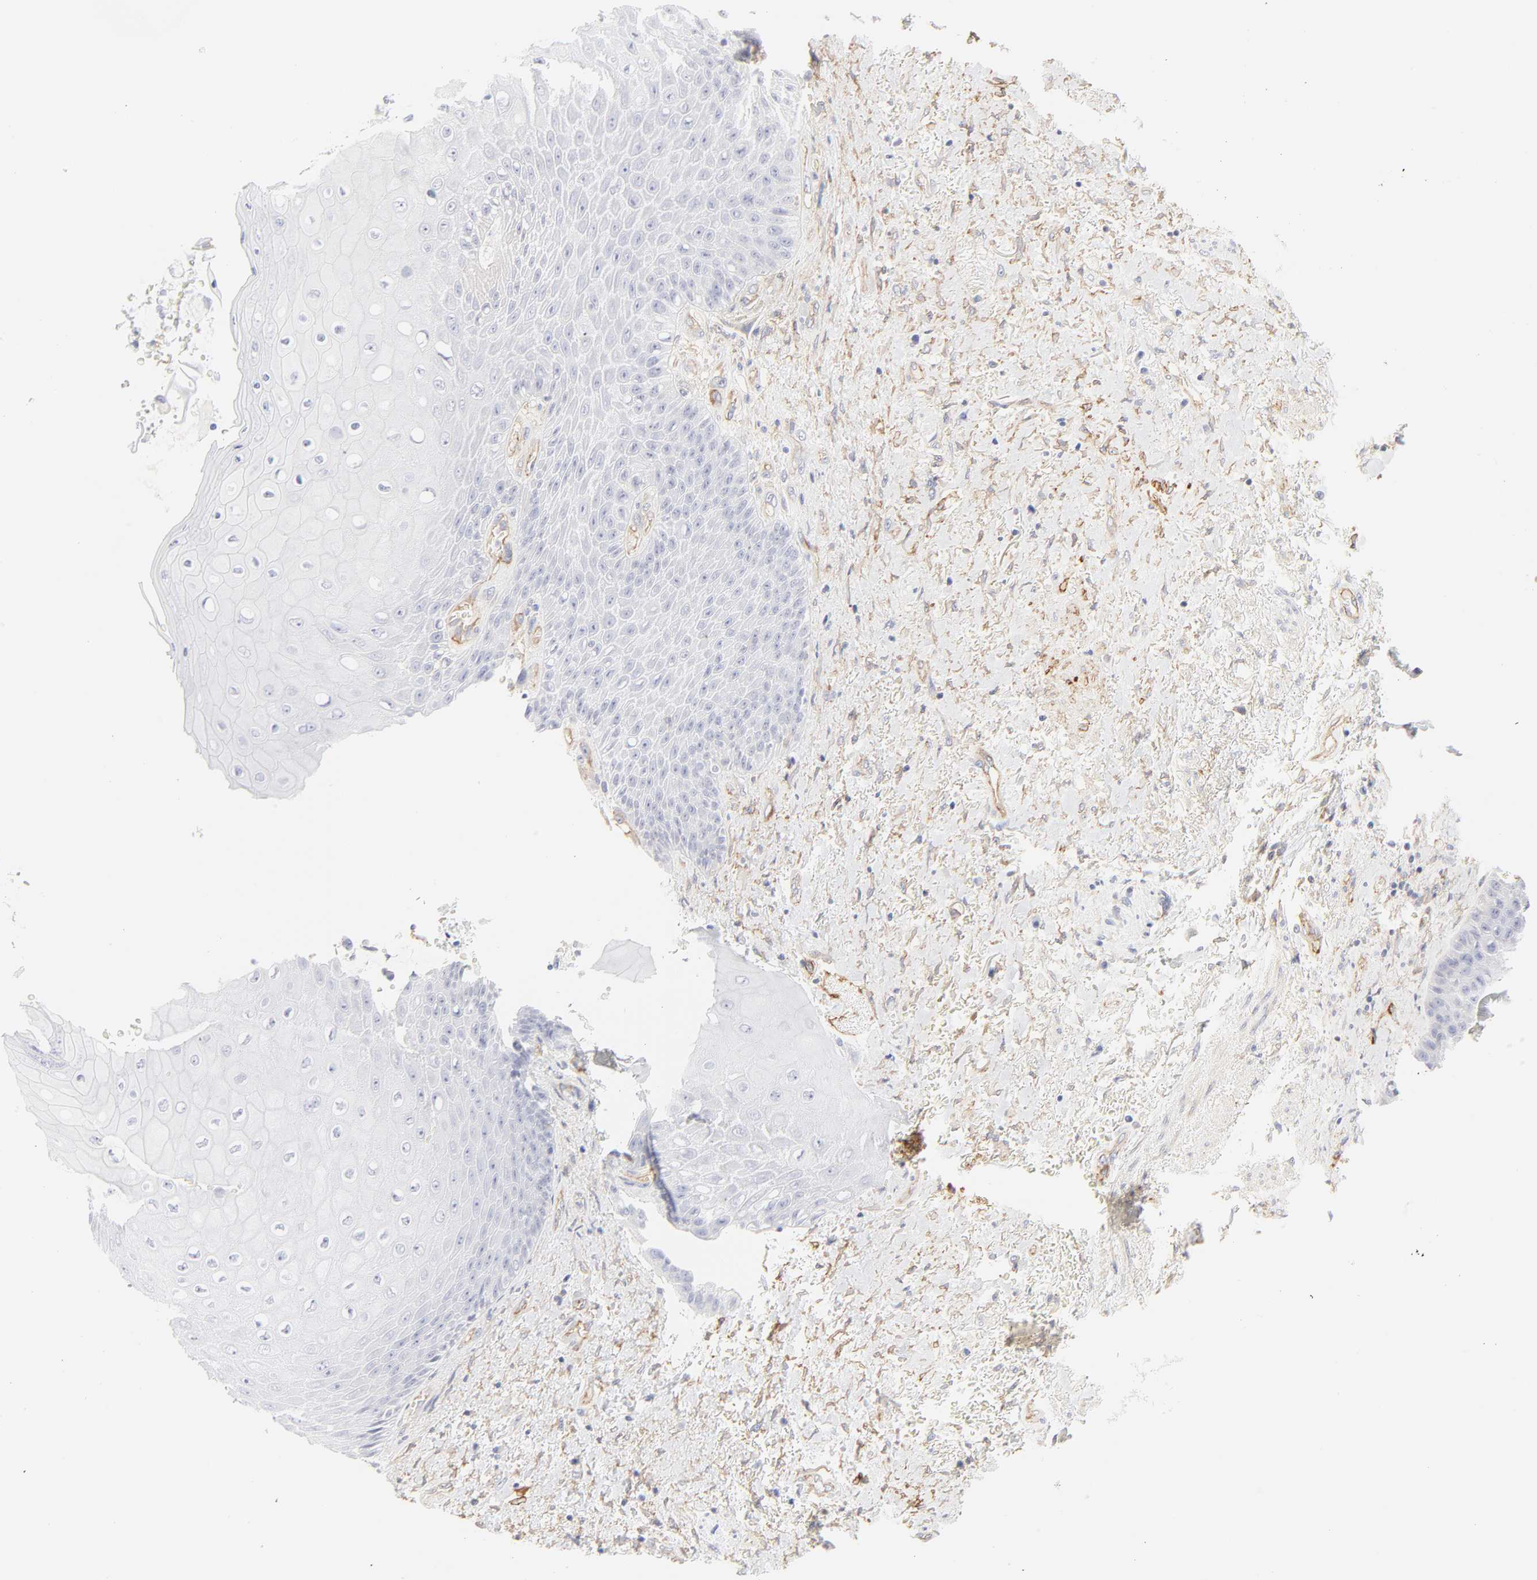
{"staining": {"intensity": "negative", "quantity": "none", "location": "none"}, "tissue": "skin", "cell_type": "Epidermal cells", "image_type": "normal", "snomed": [{"axis": "morphology", "description": "Normal tissue, NOS"}, {"axis": "topography", "description": "Anal"}], "caption": "Immunohistochemistry photomicrograph of normal skin: human skin stained with DAB exhibits no significant protein staining in epidermal cells. Brightfield microscopy of immunohistochemistry (IHC) stained with DAB (3,3'-diaminobenzidine) (brown) and hematoxylin (blue), captured at high magnification.", "gene": "ITGA5", "patient": {"sex": "female", "age": 46}}